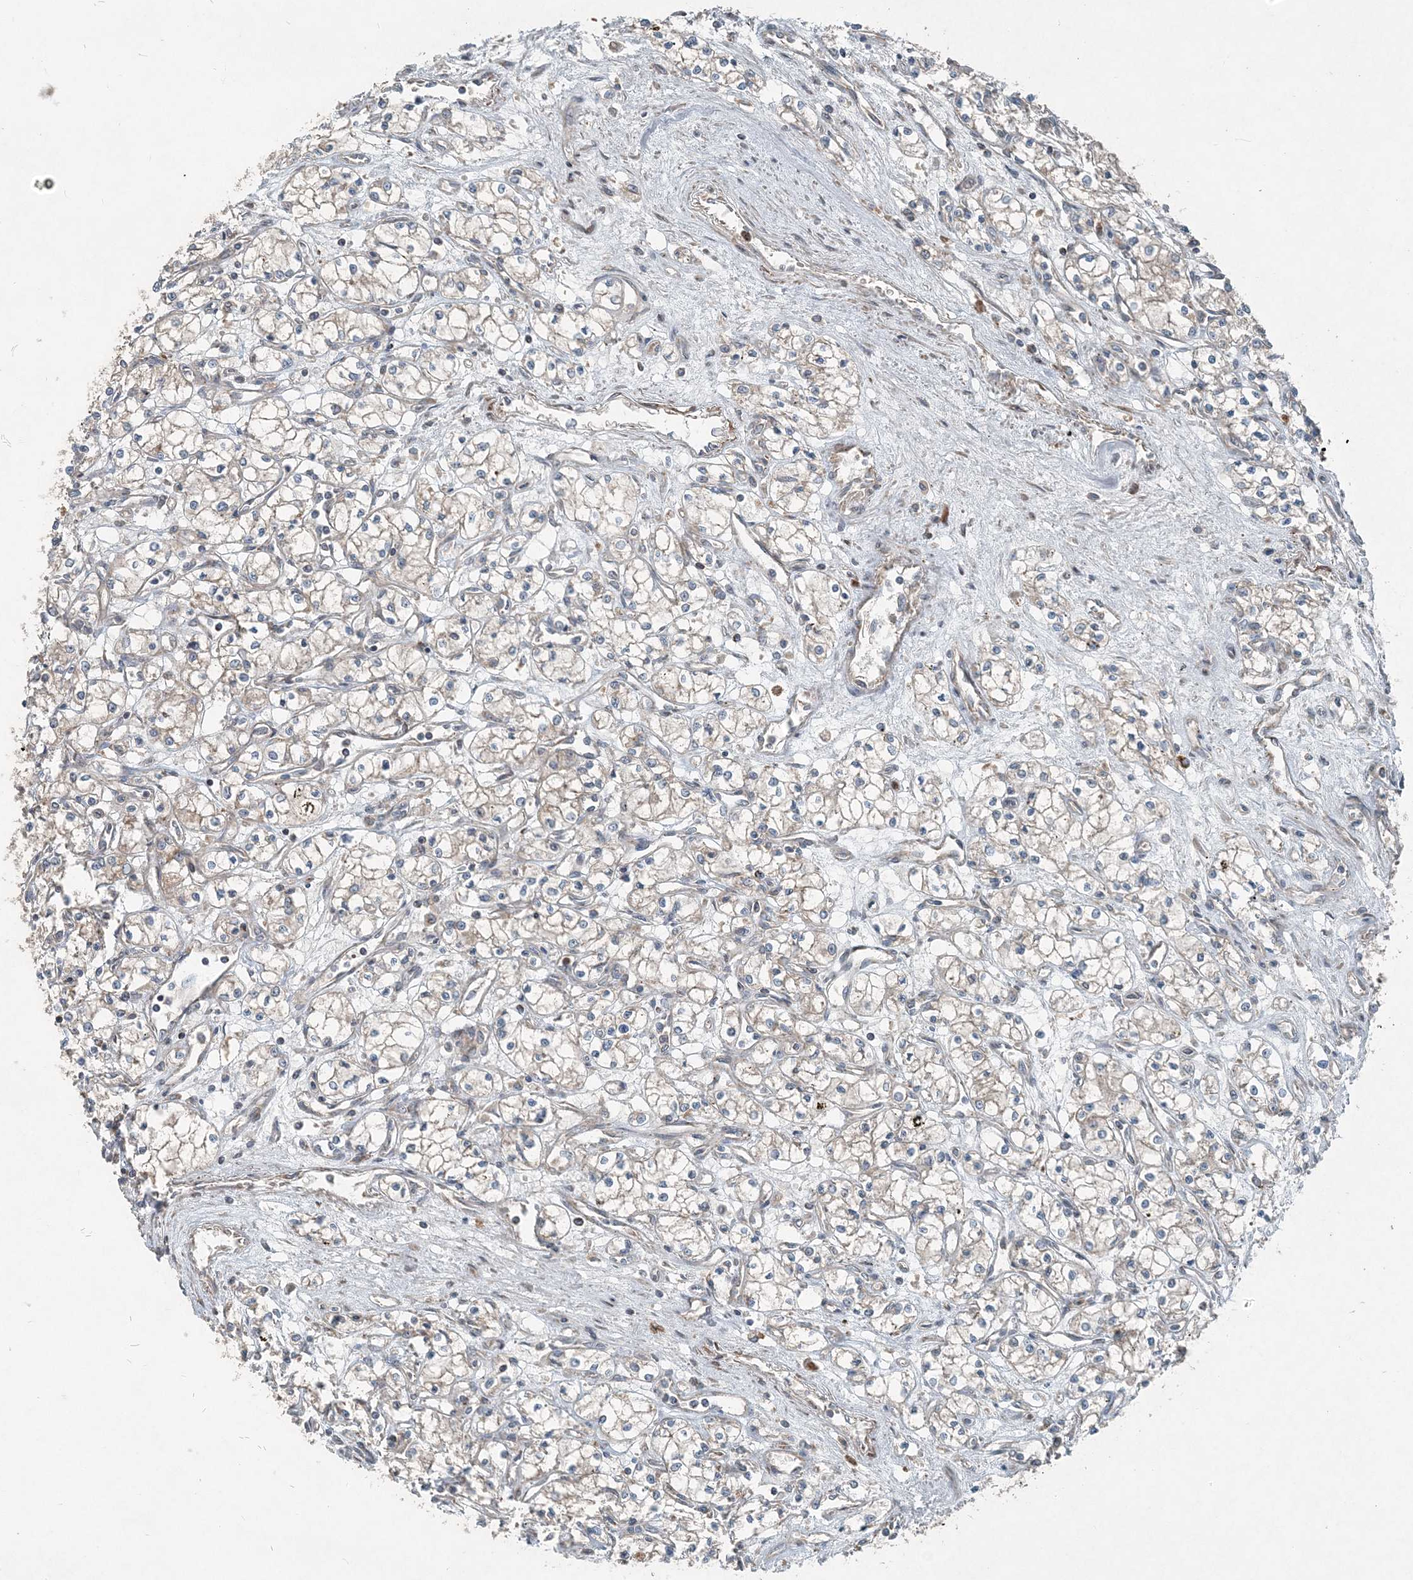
{"staining": {"intensity": "weak", "quantity": "25%-75%", "location": "cytoplasmic/membranous"}, "tissue": "renal cancer", "cell_type": "Tumor cells", "image_type": "cancer", "snomed": [{"axis": "morphology", "description": "Adenocarcinoma, NOS"}, {"axis": "topography", "description": "Kidney"}], "caption": "IHC micrograph of human adenocarcinoma (renal) stained for a protein (brown), which exhibits low levels of weak cytoplasmic/membranous staining in about 25%-75% of tumor cells.", "gene": "INTU", "patient": {"sex": "male", "age": 59}}